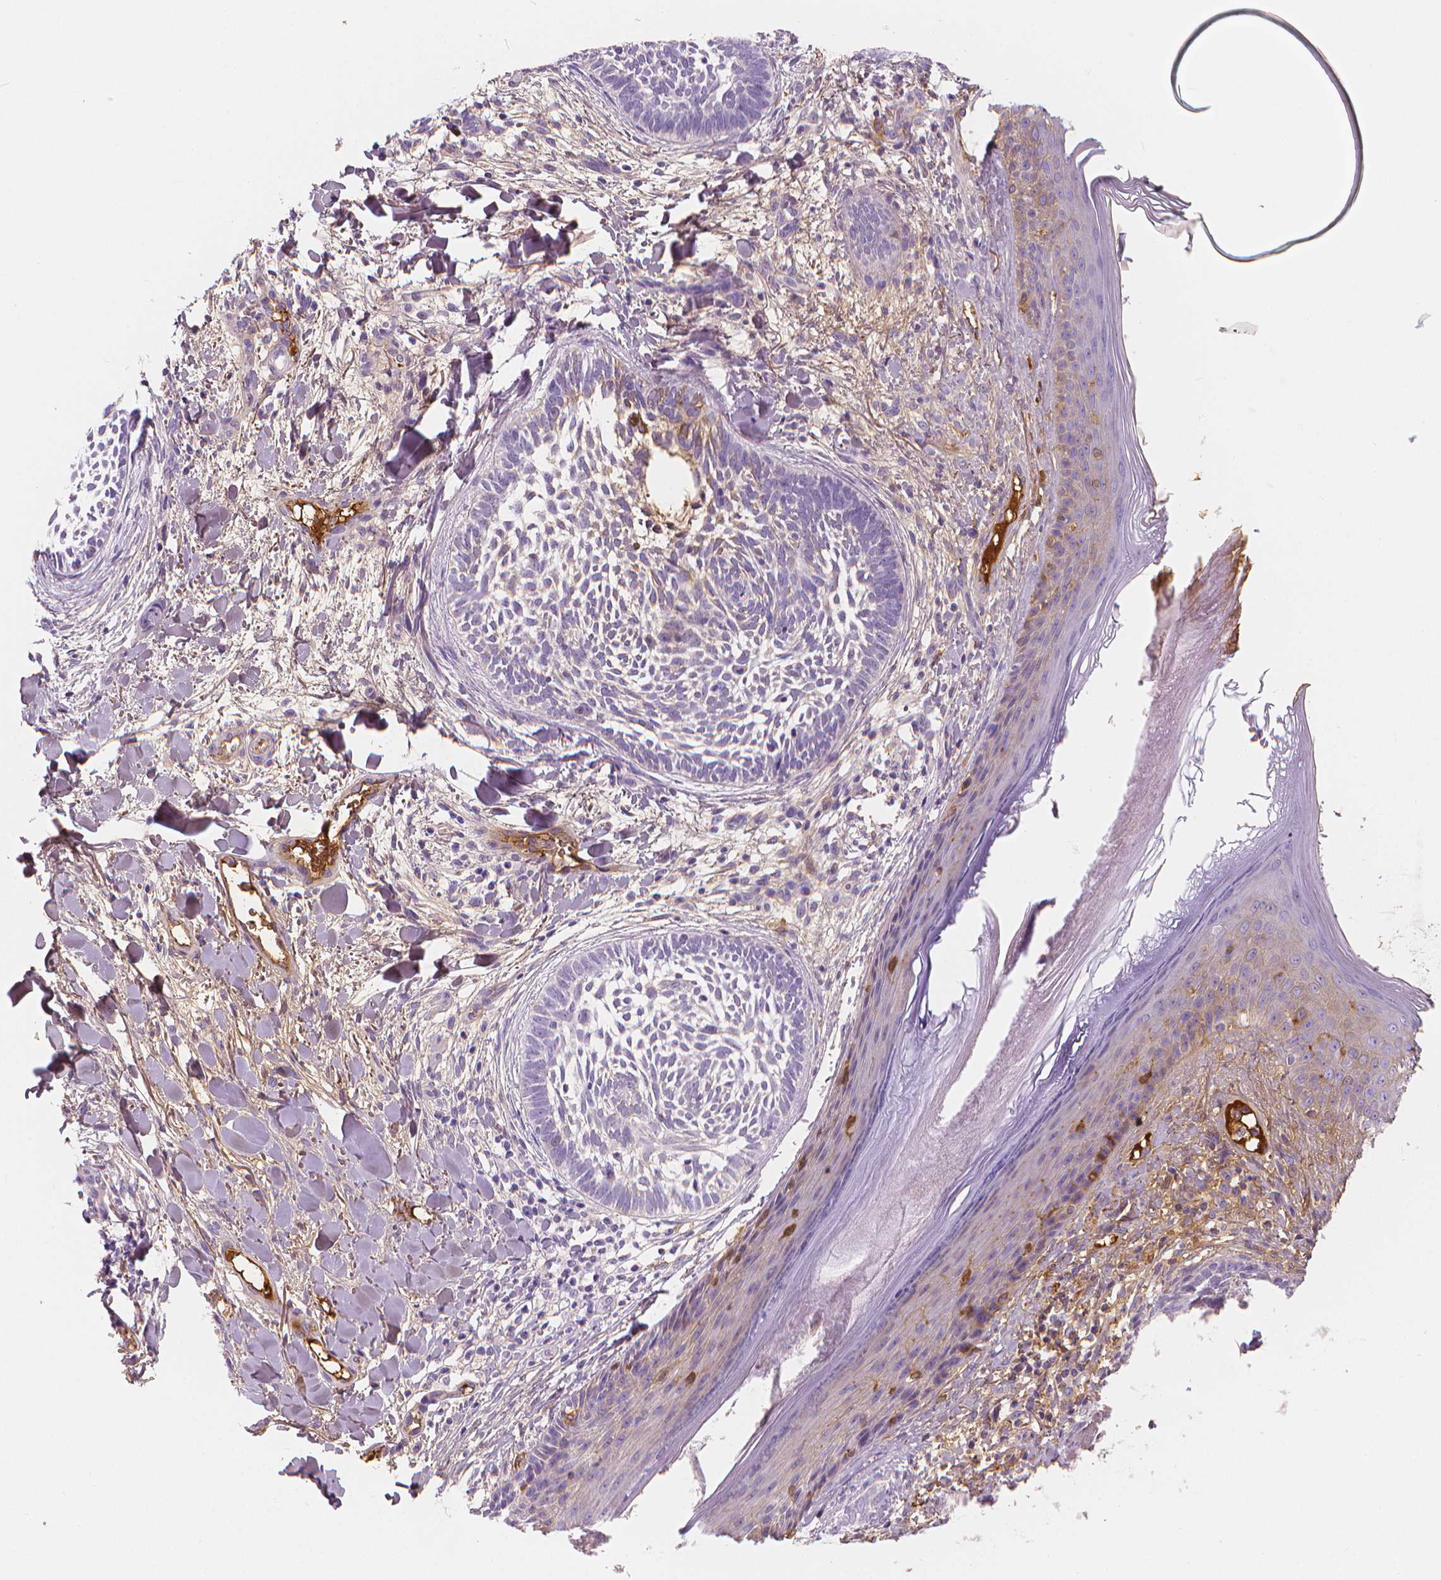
{"staining": {"intensity": "negative", "quantity": "none", "location": "none"}, "tissue": "skin cancer", "cell_type": "Tumor cells", "image_type": "cancer", "snomed": [{"axis": "morphology", "description": "Normal tissue, NOS"}, {"axis": "morphology", "description": "Basal cell carcinoma"}, {"axis": "topography", "description": "Skin"}], "caption": "An immunohistochemistry (IHC) micrograph of skin basal cell carcinoma is shown. There is no staining in tumor cells of skin basal cell carcinoma.", "gene": "APOA4", "patient": {"sex": "male", "age": 46}}